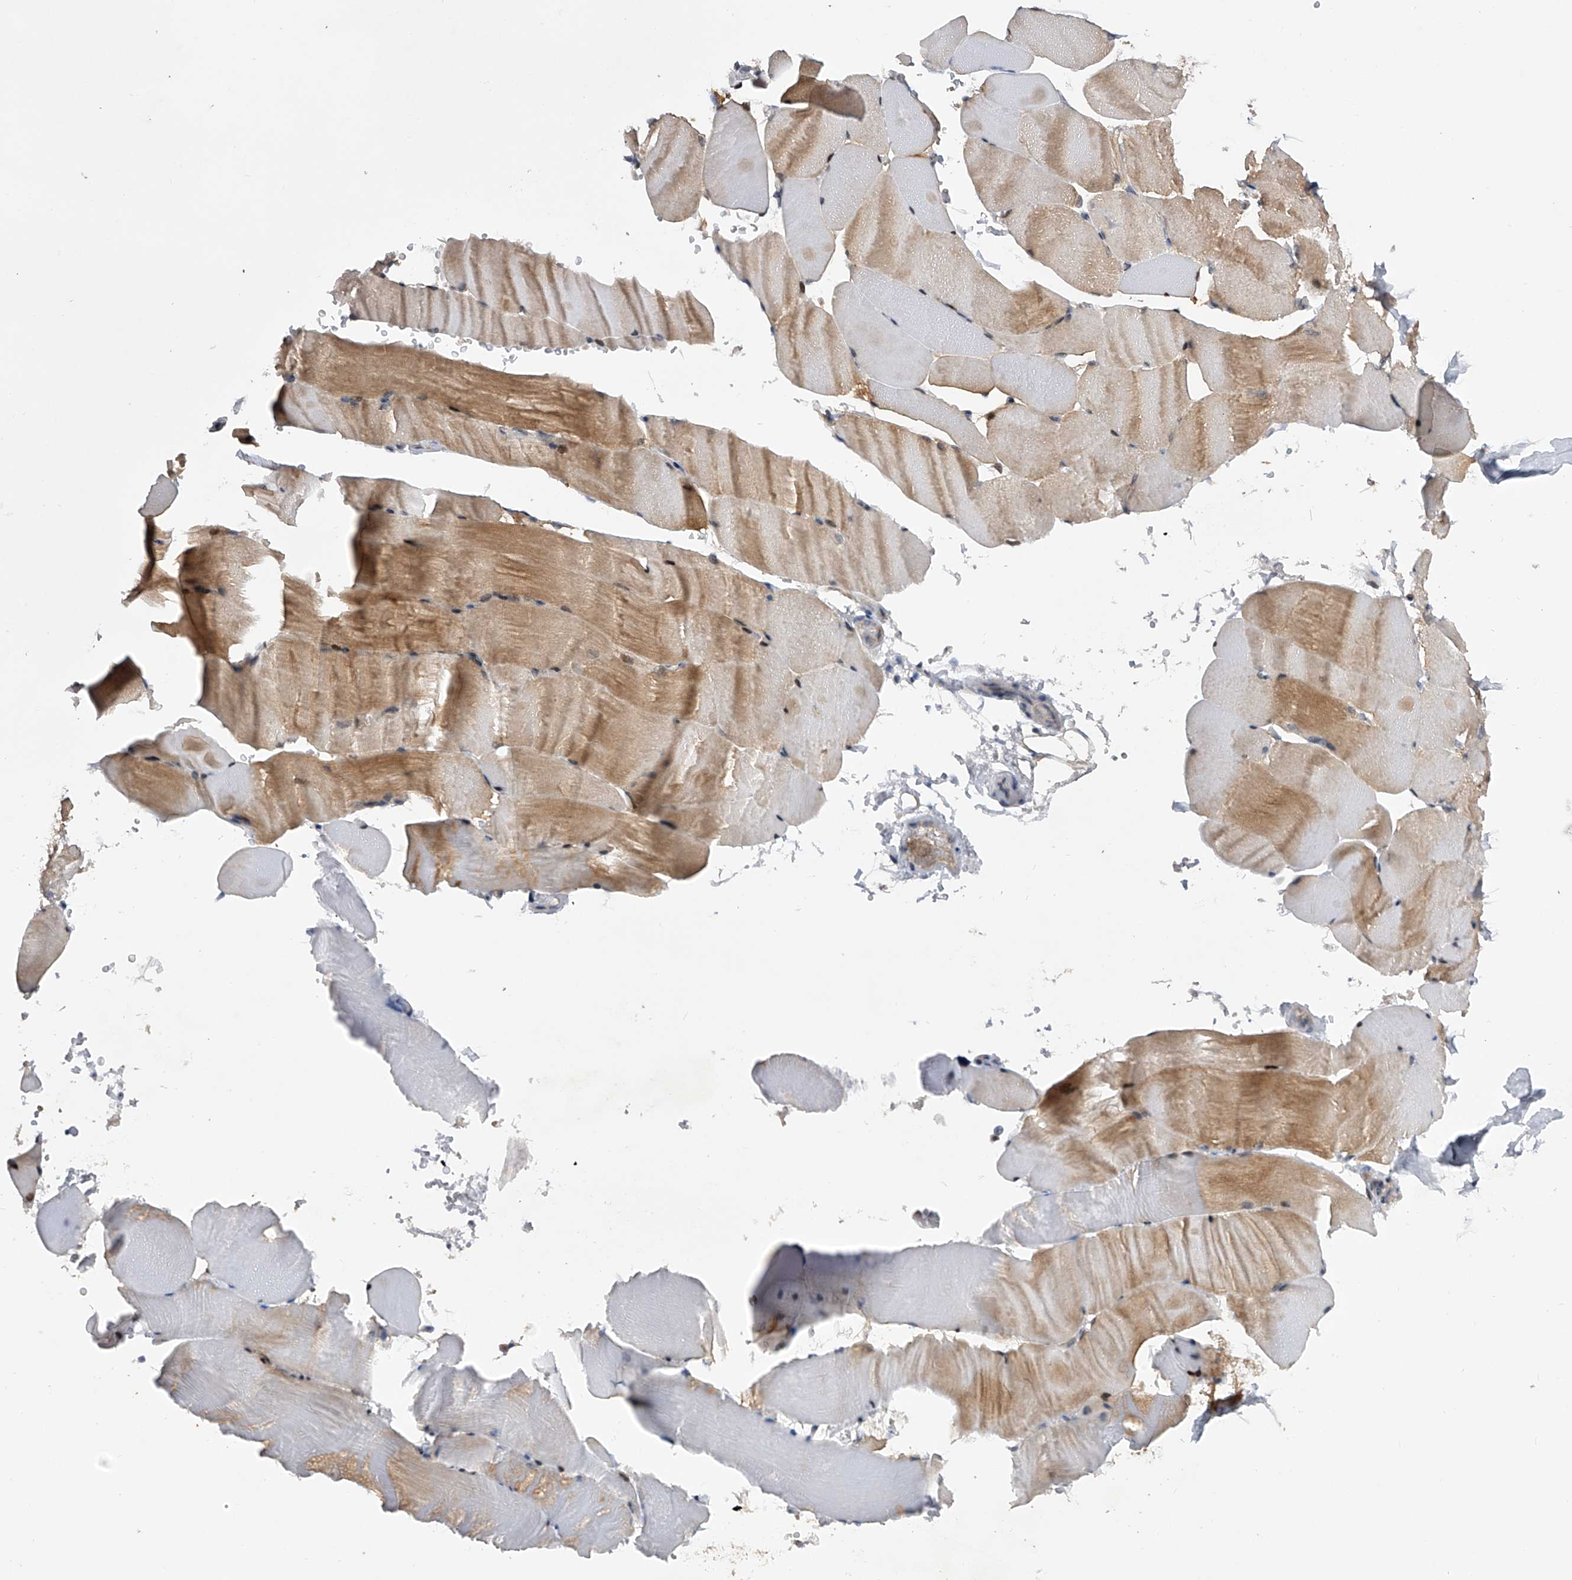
{"staining": {"intensity": "moderate", "quantity": "25%-75%", "location": "cytoplasmic/membranous"}, "tissue": "skeletal muscle", "cell_type": "Myocytes", "image_type": "normal", "snomed": [{"axis": "morphology", "description": "Normal tissue, NOS"}, {"axis": "topography", "description": "Skeletal muscle"}, {"axis": "topography", "description": "Parathyroid gland"}], "caption": "DAB immunohistochemical staining of benign human skeletal muscle exhibits moderate cytoplasmic/membranous protein positivity in approximately 25%-75% of myocytes. The staining is performed using DAB brown chromogen to label protein expression. The nuclei are counter-stained blue using hematoxylin.", "gene": "RWDD2A", "patient": {"sex": "female", "age": 37}}